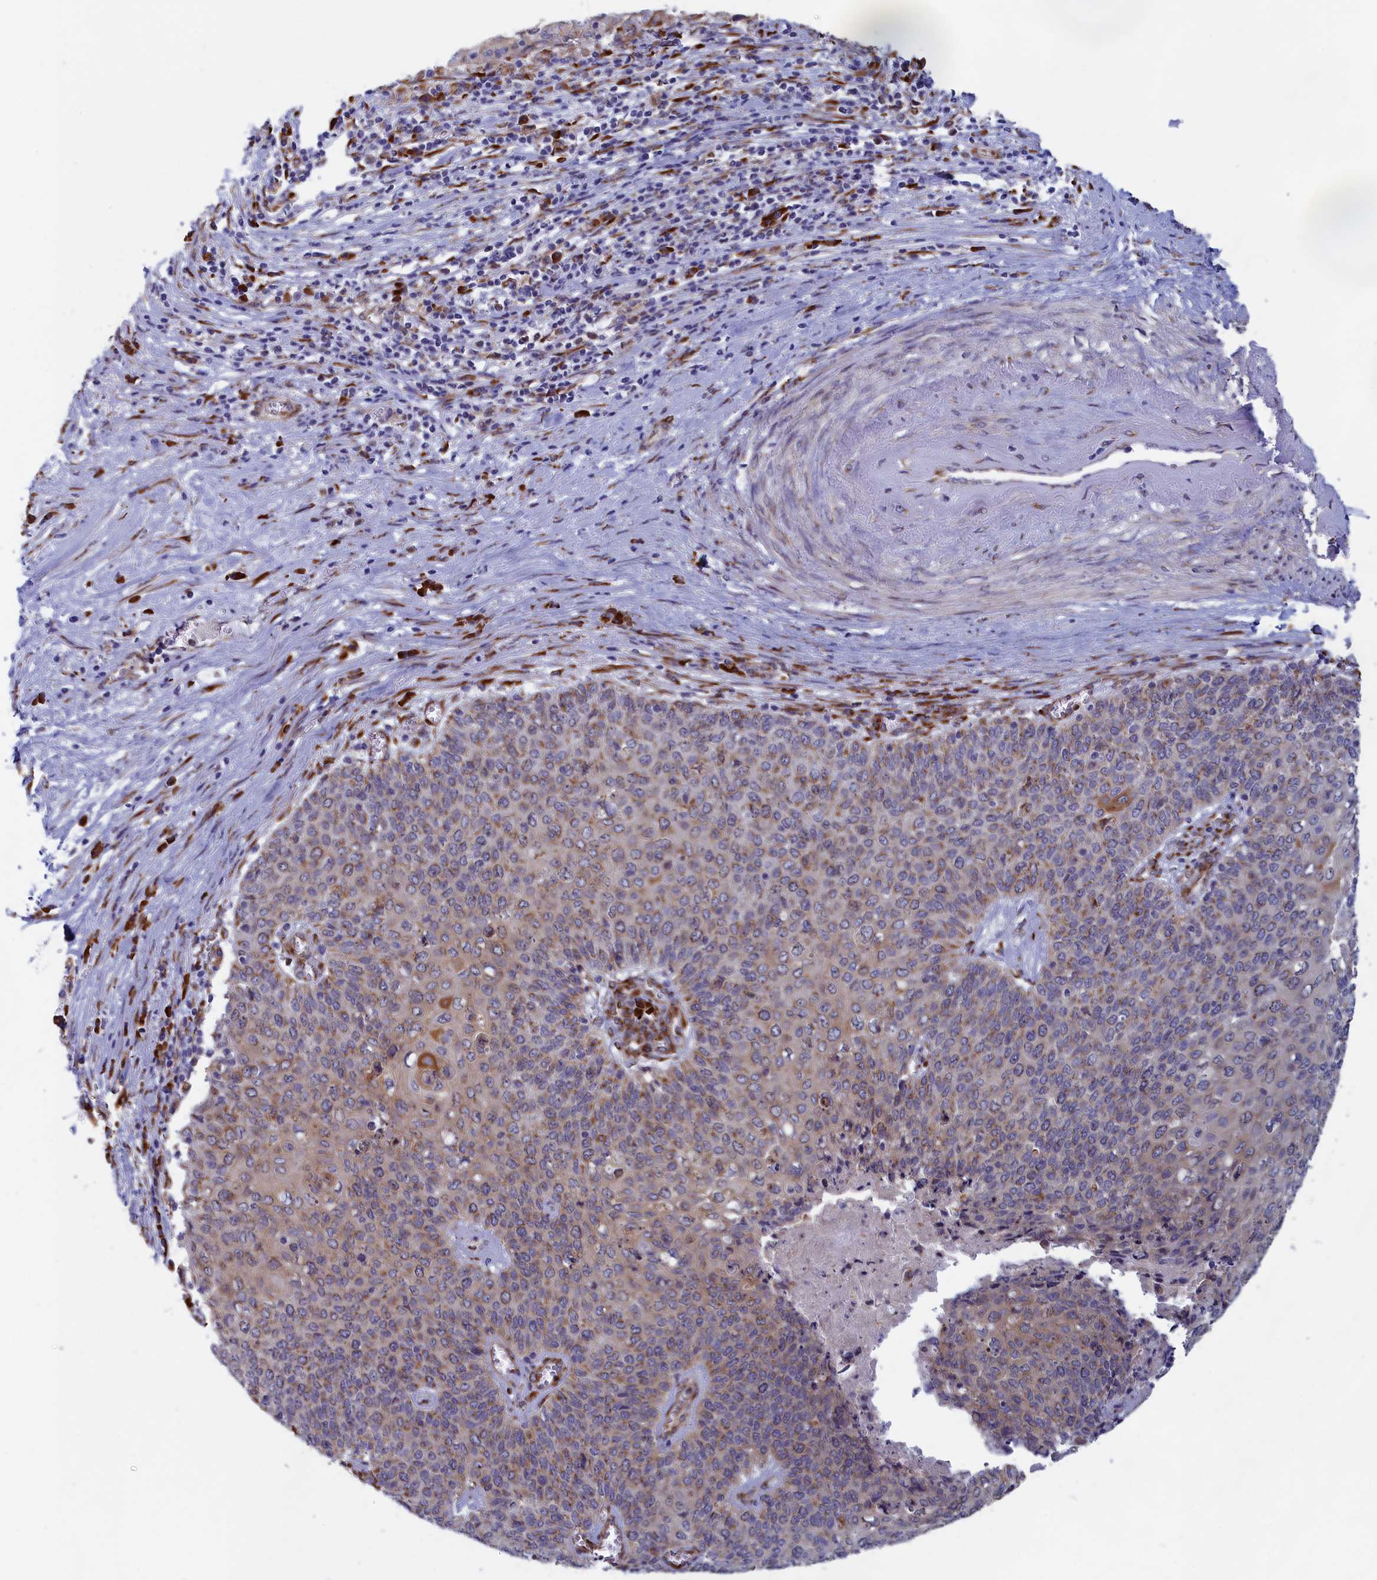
{"staining": {"intensity": "moderate", "quantity": "<25%", "location": "cytoplasmic/membranous"}, "tissue": "cervical cancer", "cell_type": "Tumor cells", "image_type": "cancer", "snomed": [{"axis": "morphology", "description": "Squamous cell carcinoma, NOS"}, {"axis": "topography", "description": "Cervix"}], "caption": "Protein staining demonstrates moderate cytoplasmic/membranous expression in approximately <25% of tumor cells in cervical cancer. (DAB (3,3'-diaminobenzidine) IHC with brightfield microscopy, high magnification).", "gene": "CCDC68", "patient": {"sex": "female", "age": 39}}